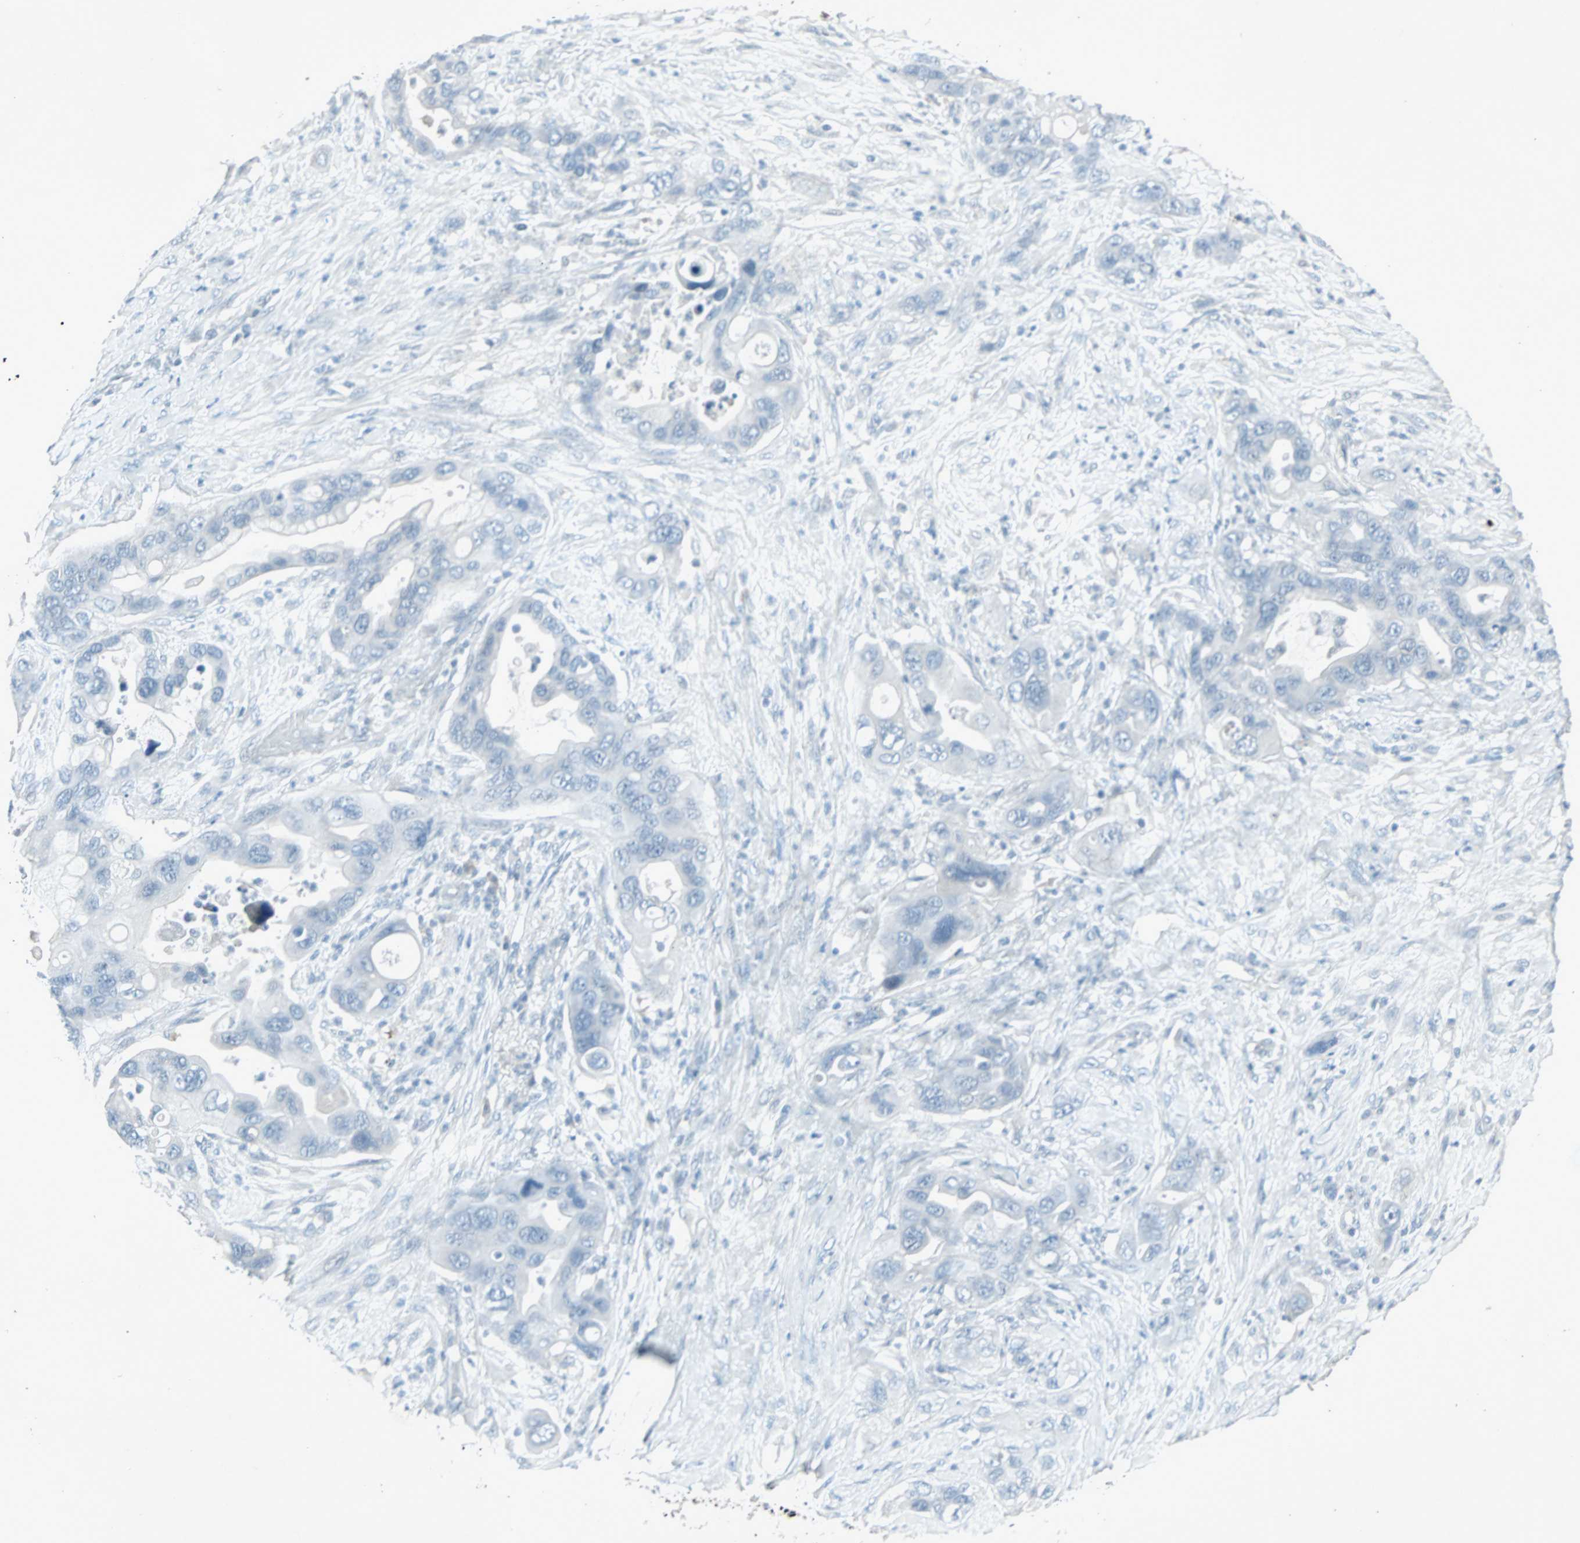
{"staining": {"intensity": "negative", "quantity": "none", "location": "none"}, "tissue": "pancreatic cancer", "cell_type": "Tumor cells", "image_type": "cancer", "snomed": [{"axis": "morphology", "description": "Adenocarcinoma, NOS"}, {"axis": "topography", "description": "Pancreas"}], "caption": "The image shows no staining of tumor cells in adenocarcinoma (pancreatic).", "gene": "LANCL3", "patient": {"sex": "female", "age": 71}}